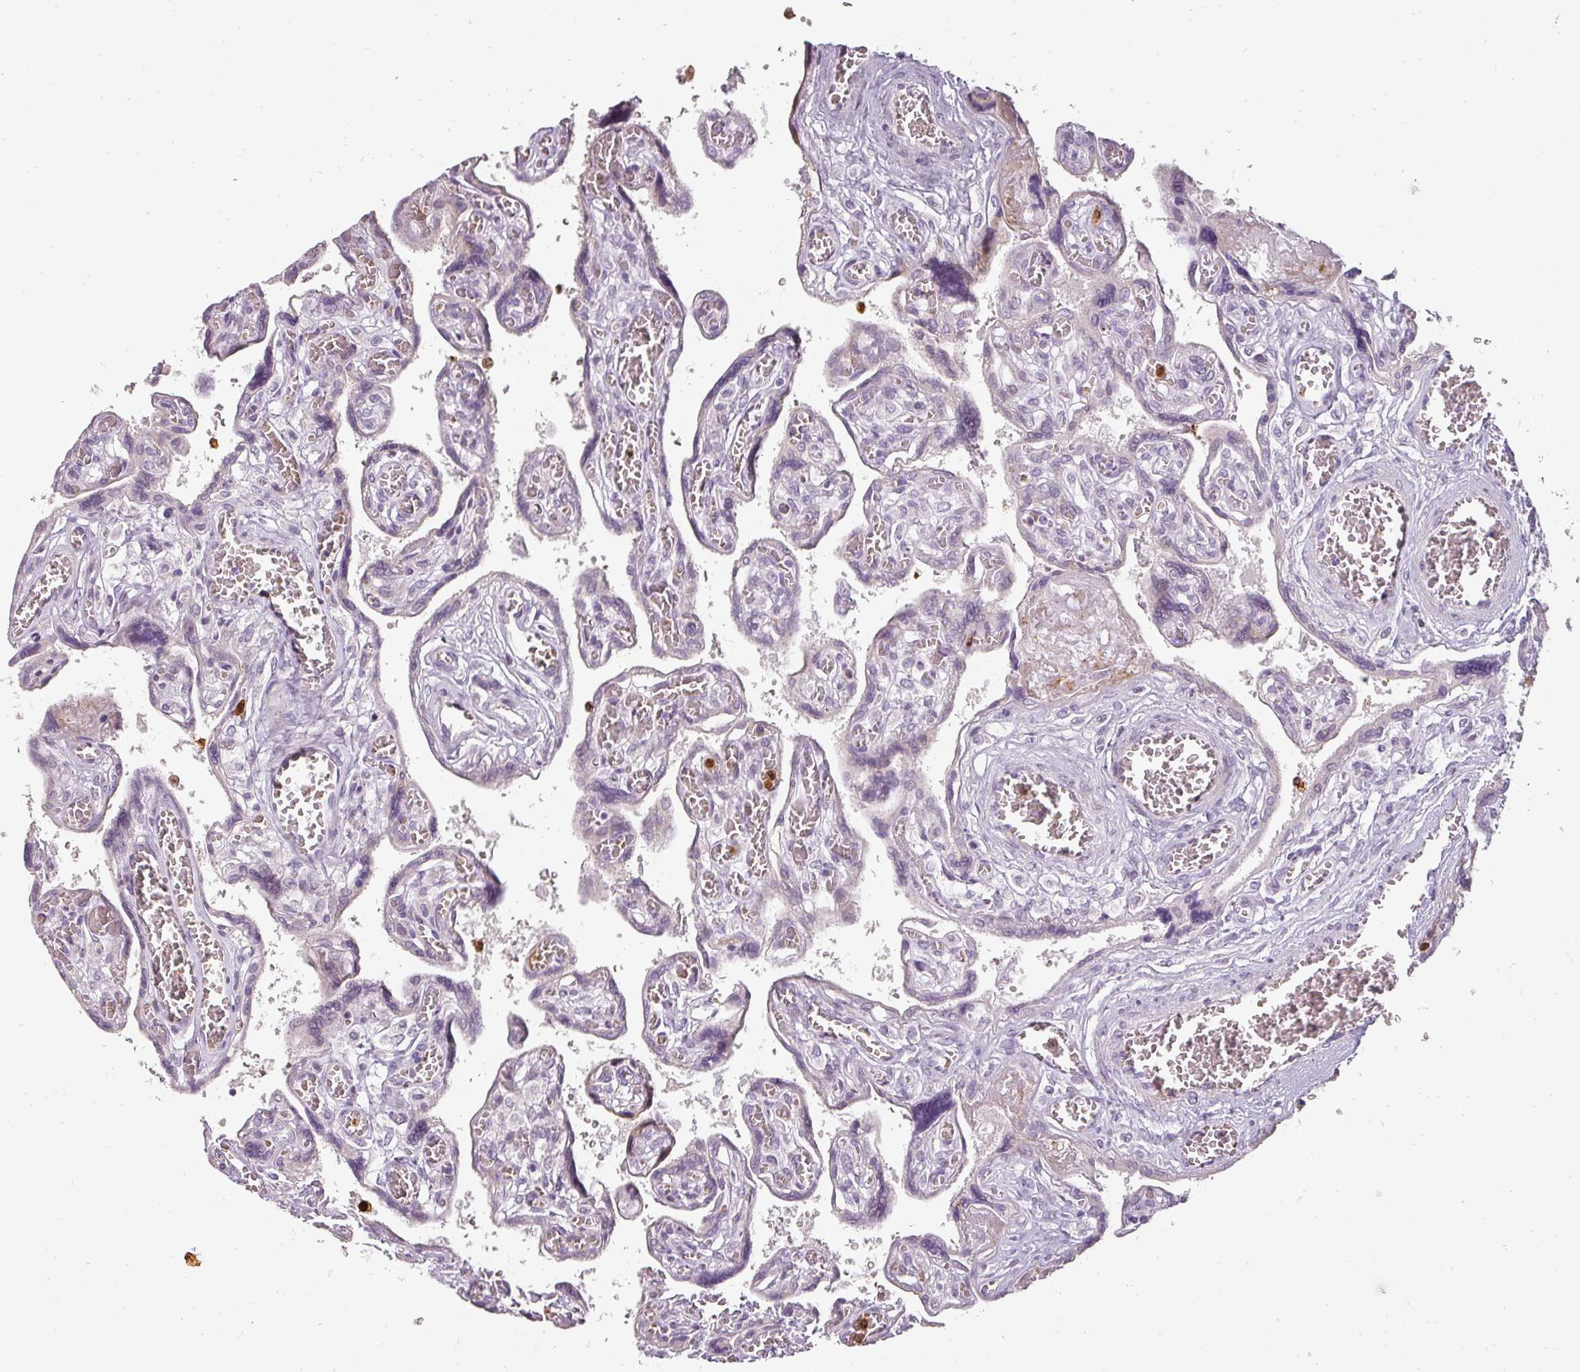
{"staining": {"intensity": "moderate", "quantity": "<25%", "location": "cytoplasmic/membranous,nuclear"}, "tissue": "placenta", "cell_type": "Trophoblastic cells", "image_type": "normal", "snomed": [{"axis": "morphology", "description": "Normal tissue, NOS"}, {"axis": "topography", "description": "Placenta"}], "caption": "Brown immunohistochemical staining in normal human placenta demonstrates moderate cytoplasmic/membranous,nuclear positivity in about <25% of trophoblastic cells. The staining is performed using DAB (3,3'-diaminobenzidine) brown chromogen to label protein expression. The nuclei are counter-stained blue using hematoxylin.", "gene": "BIK", "patient": {"sex": "female", "age": 39}}